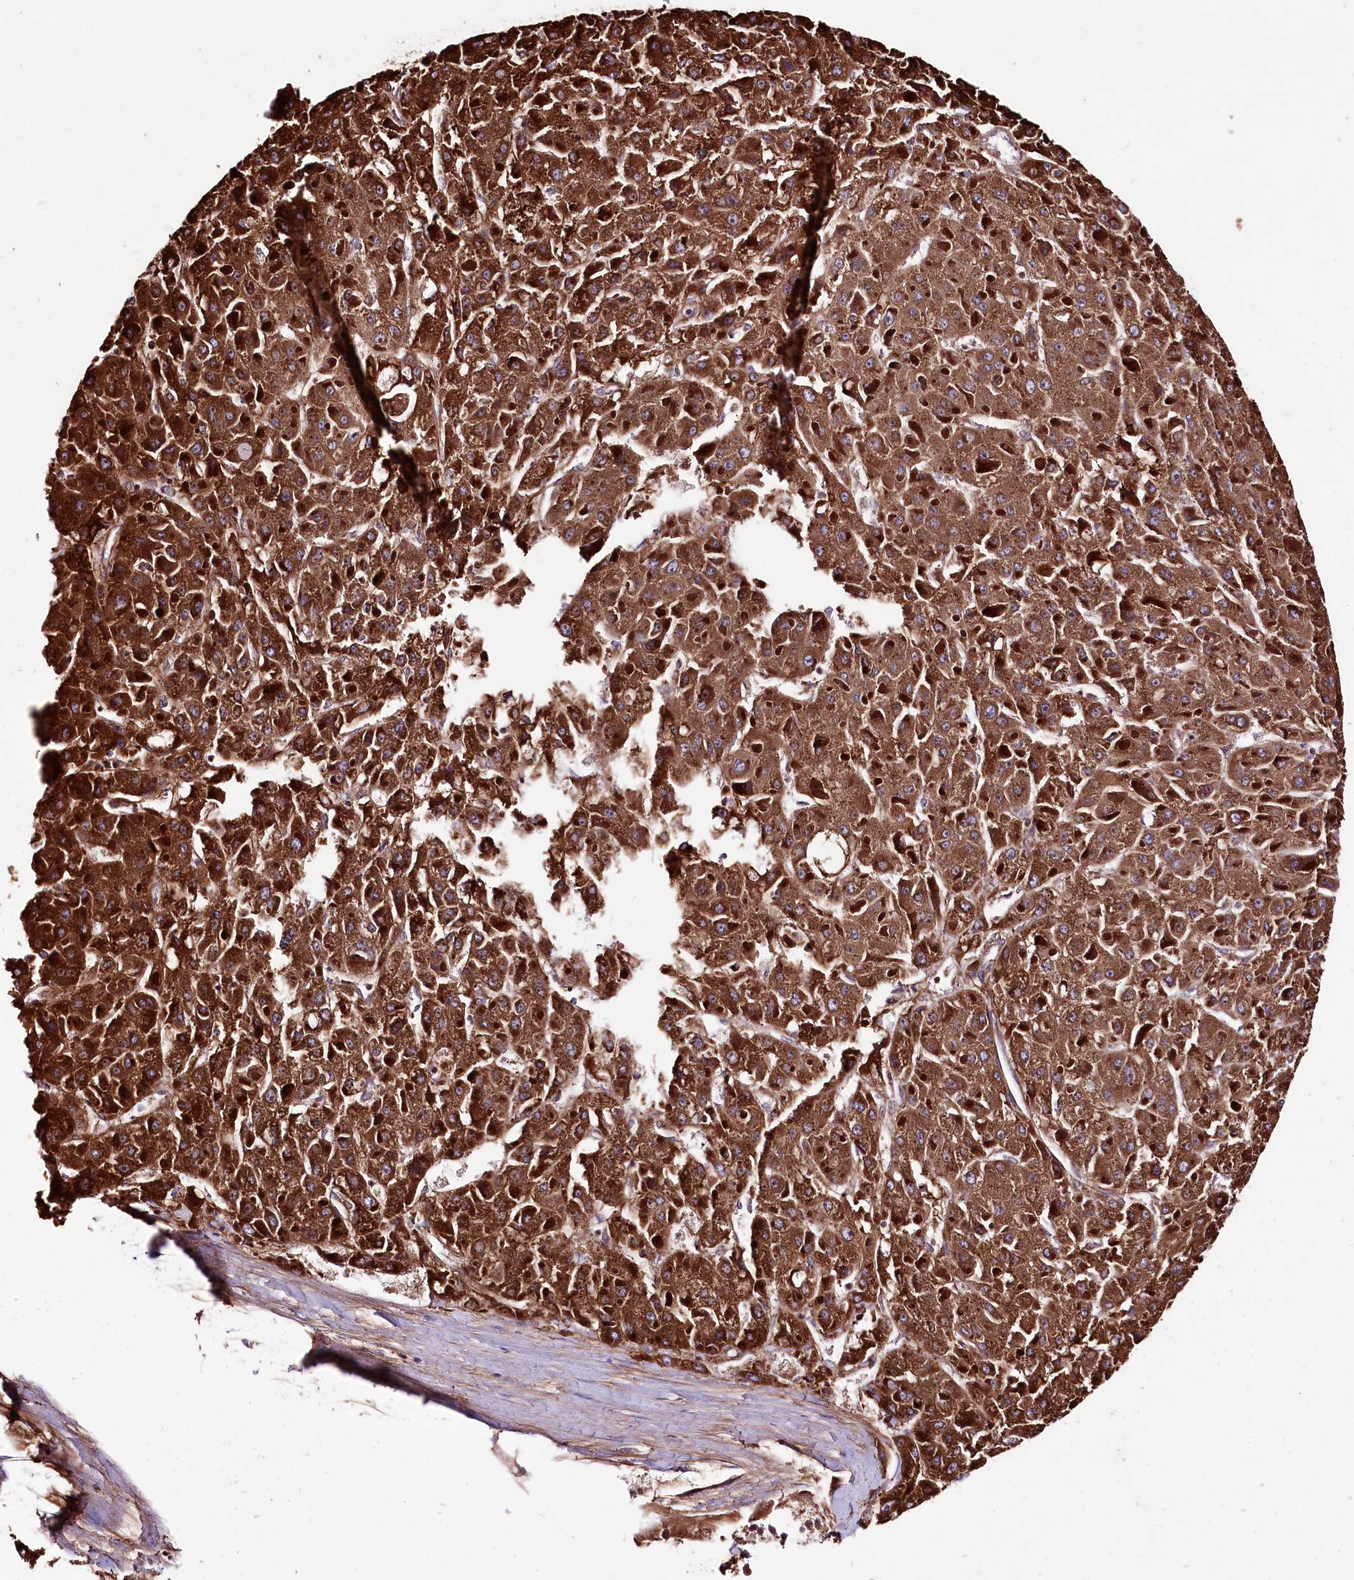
{"staining": {"intensity": "strong", "quantity": ">75%", "location": "cytoplasmic/membranous"}, "tissue": "liver cancer", "cell_type": "Tumor cells", "image_type": "cancer", "snomed": [{"axis": "morphology", "description": "Carcinoma, Hepatocellular, NOS"}, {"axis": "topography", "description": "Liver"}], "caption": "IHC of liver hepatocellular carcinoma shows high levels of strong cytoplasmic/membranous staining in approximately >75% of tumor cells. (DAB = brown stain, brightfield microscopy at high magnification).", "gene": "WWC1", "patient": {"sex": "female", "age": 73}}